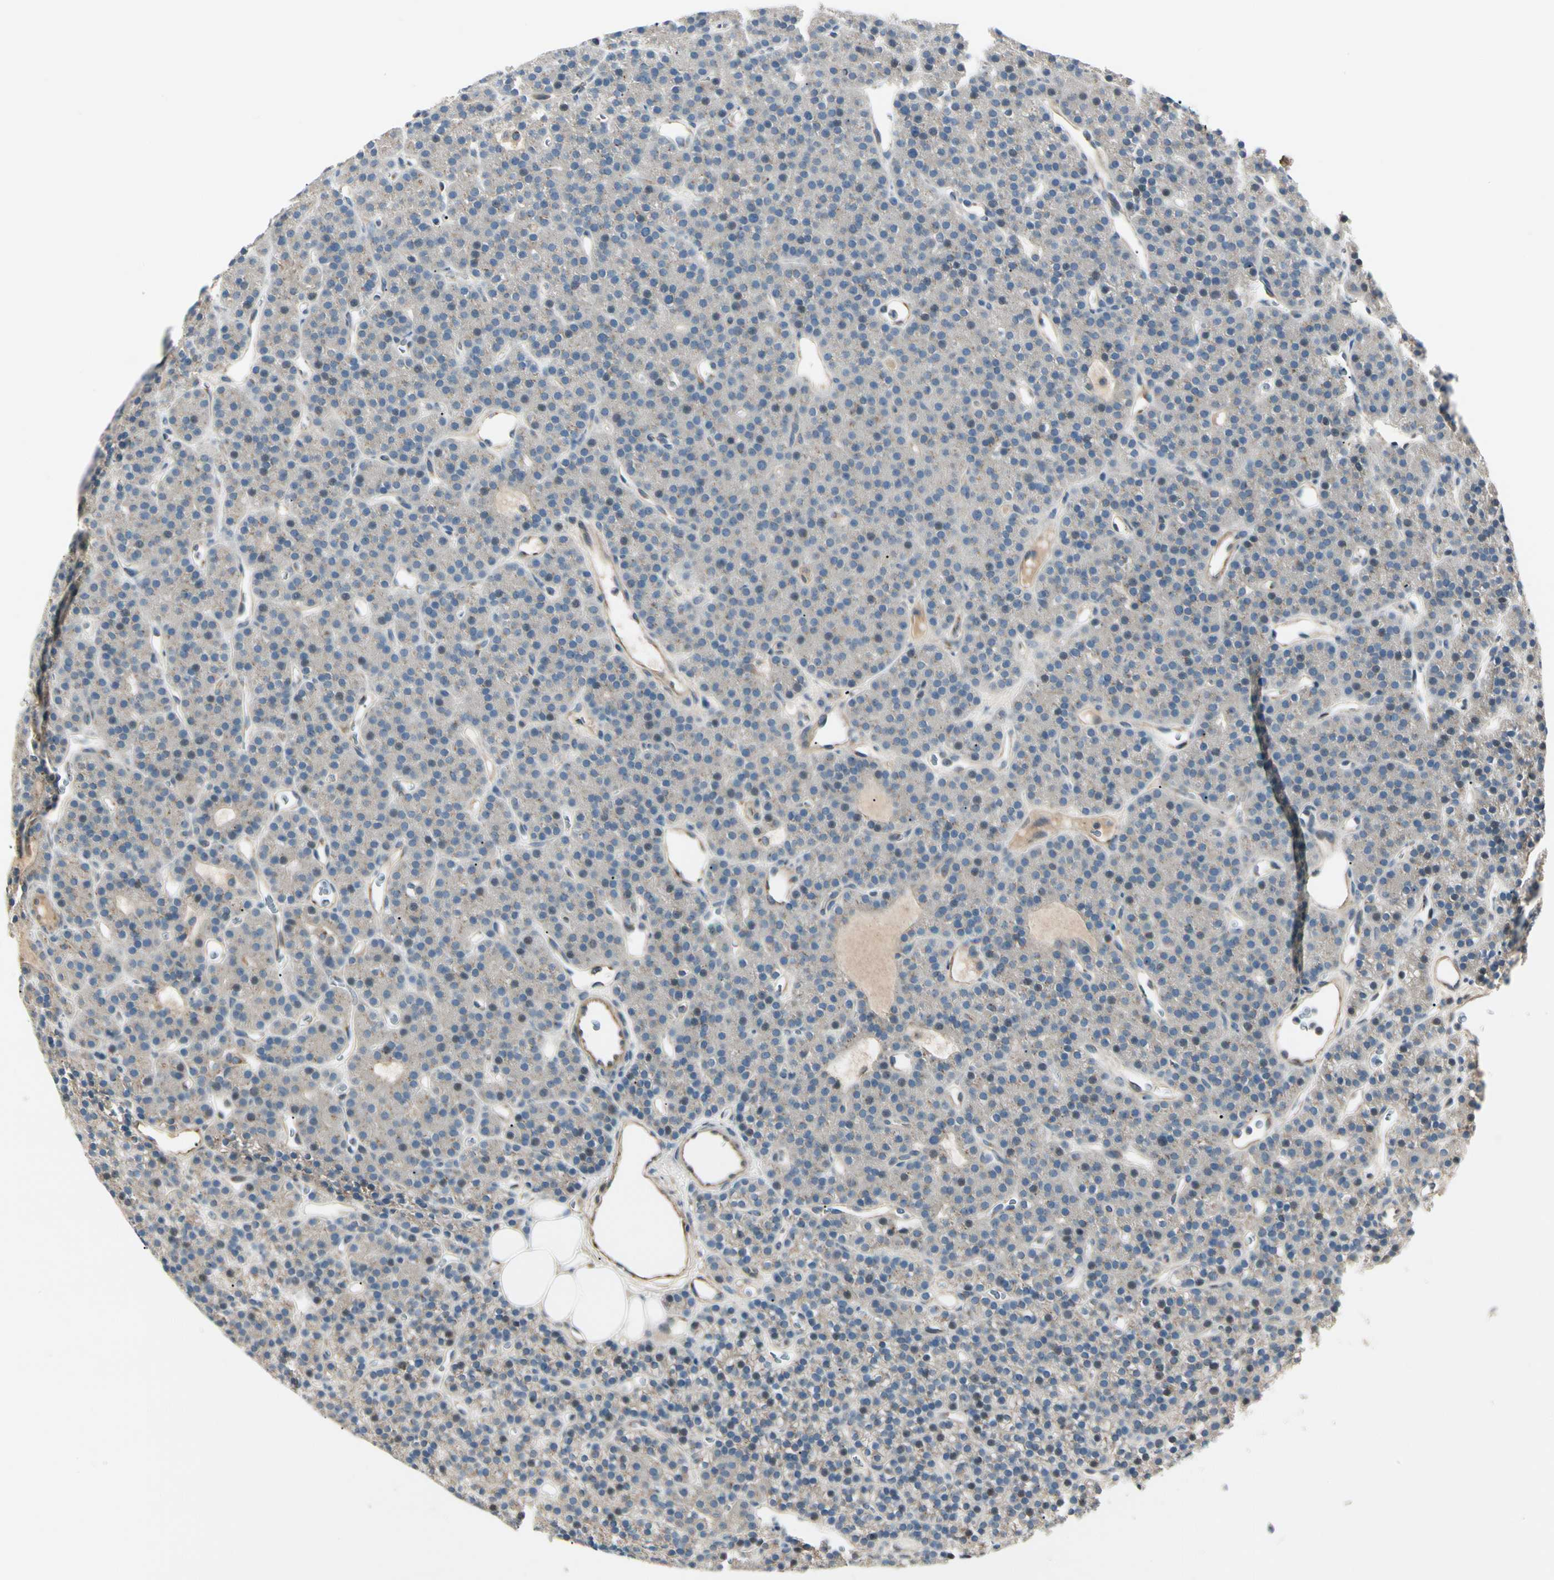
{"staining": {"intensity": "weak", "quantity": ">75%", "location": "cytoplasmic/membranous"}, "tissue": "parathyroid gland", "cell_type": "Glandular cells", "image_type": "normal", "snomed": [{"axis": "morphology", "description": "Normal tissue, NOS"}, {"axis": "morphology", "description": "Hyperplasia, NOS"}, {"axis": "topography", "description": "Parathyroid gland"}], "caption": "Protein expression analysis of unremarkable parathyroid gland exhibits weak cytoplasmic/membranous expression in approximately >75% of glandular cells. Immunohistochemistry stains the protein of interest in brown and the nuclei are stained blue.", "gene": "ABCA3", "patient": {"sex": "male", "age": 44}}